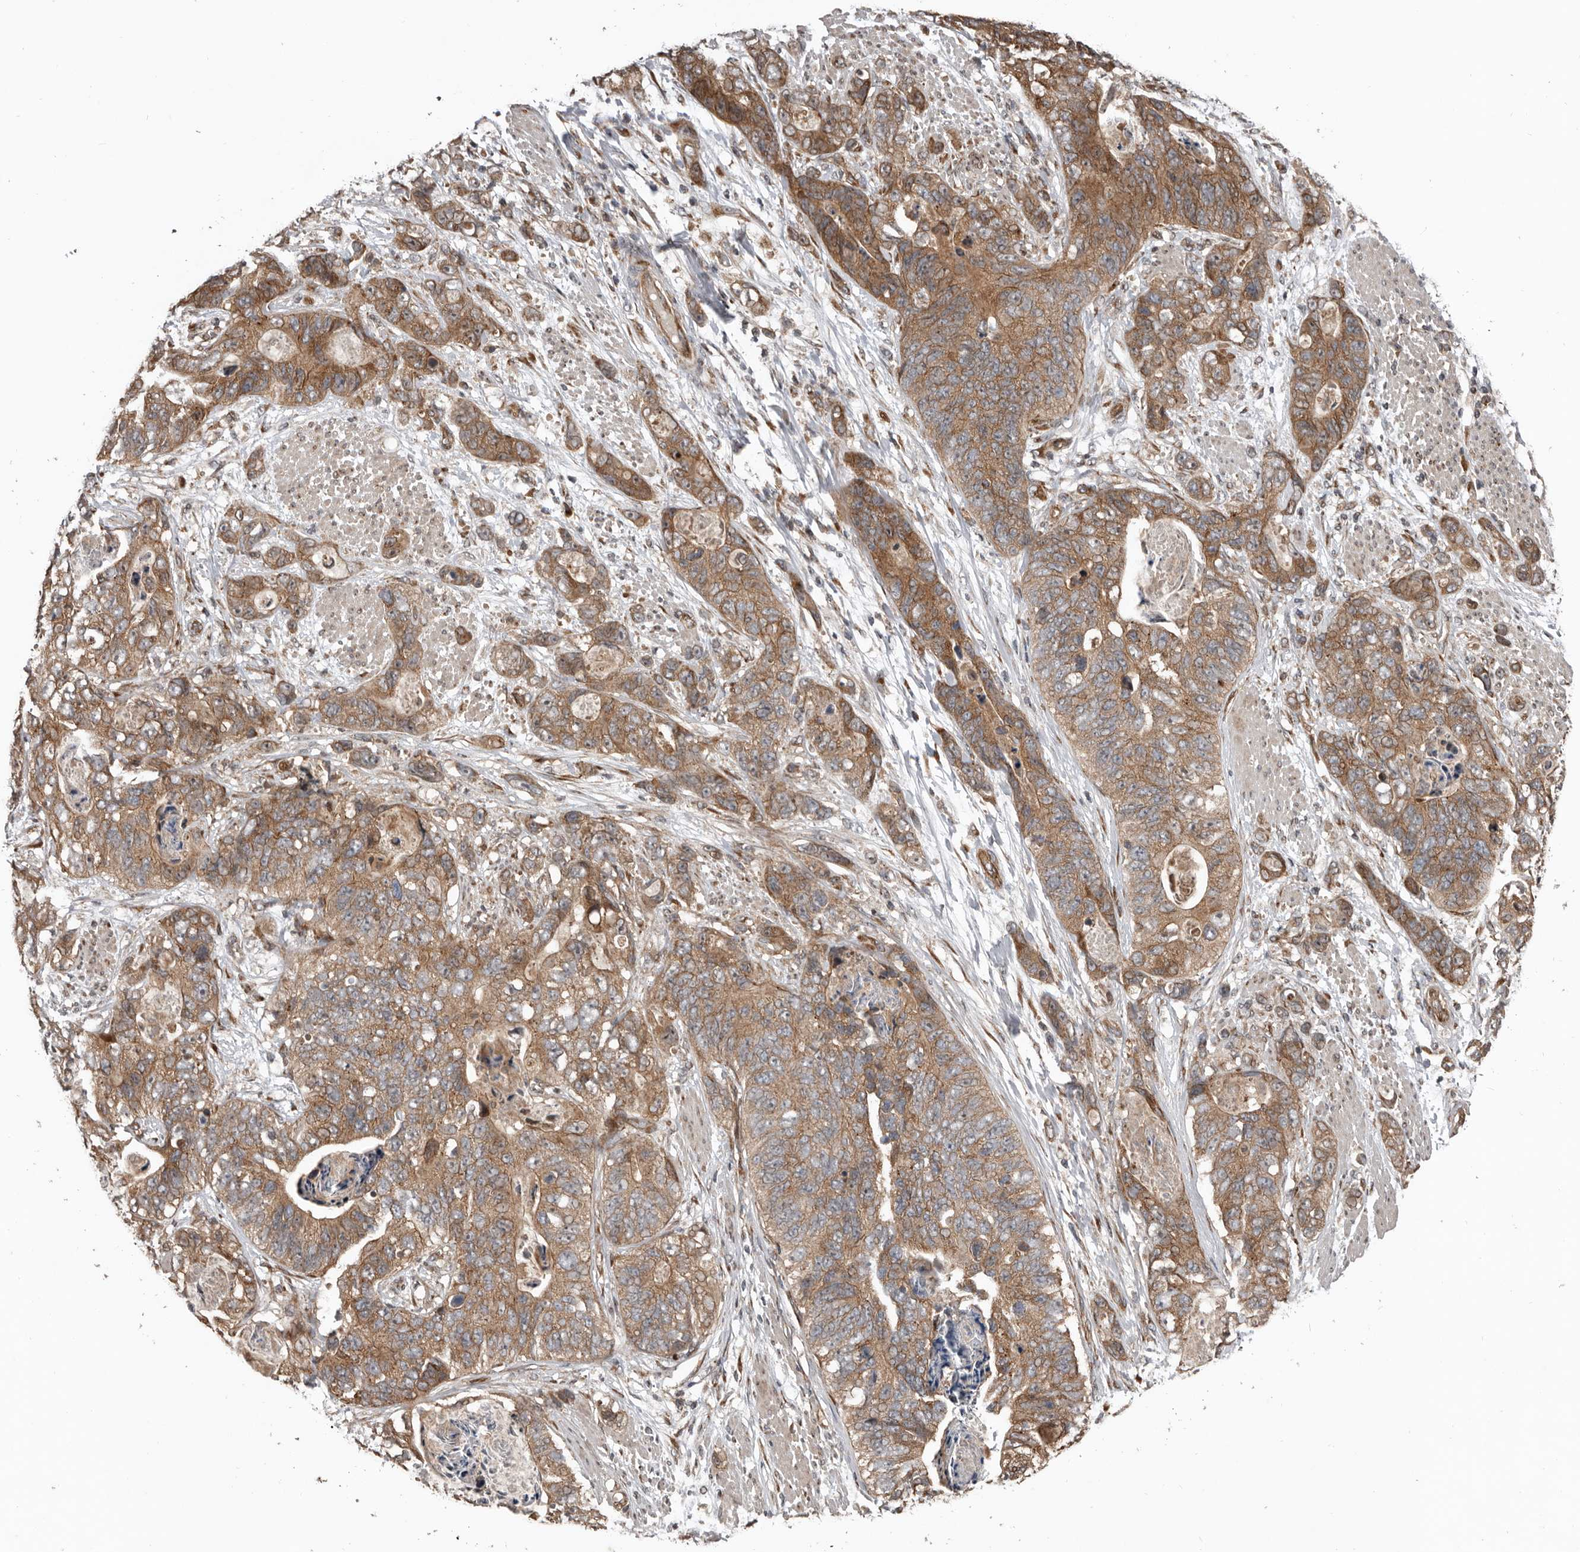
{"staining": {"intensity": "moderate", "quantity": ">75%", "location": "cytoplasmic/membranous"}, "tissue": "stomach cancer", "cell_type": "Tumor cells", "image_type": "cancer", "snomed": [{"axis": "morphology", "description": "Adenocarcinoma, NOS"}, {"axis": "topography", "description": "Stomach"}], "caption": "Moderate cytoplasmic/membranous positivity is present in approximately >75% of tumor cells in stomach cancer (adenocarcinoma).", "gene": "CCDC190", "patient": {"sex": "female", "age": 89}}